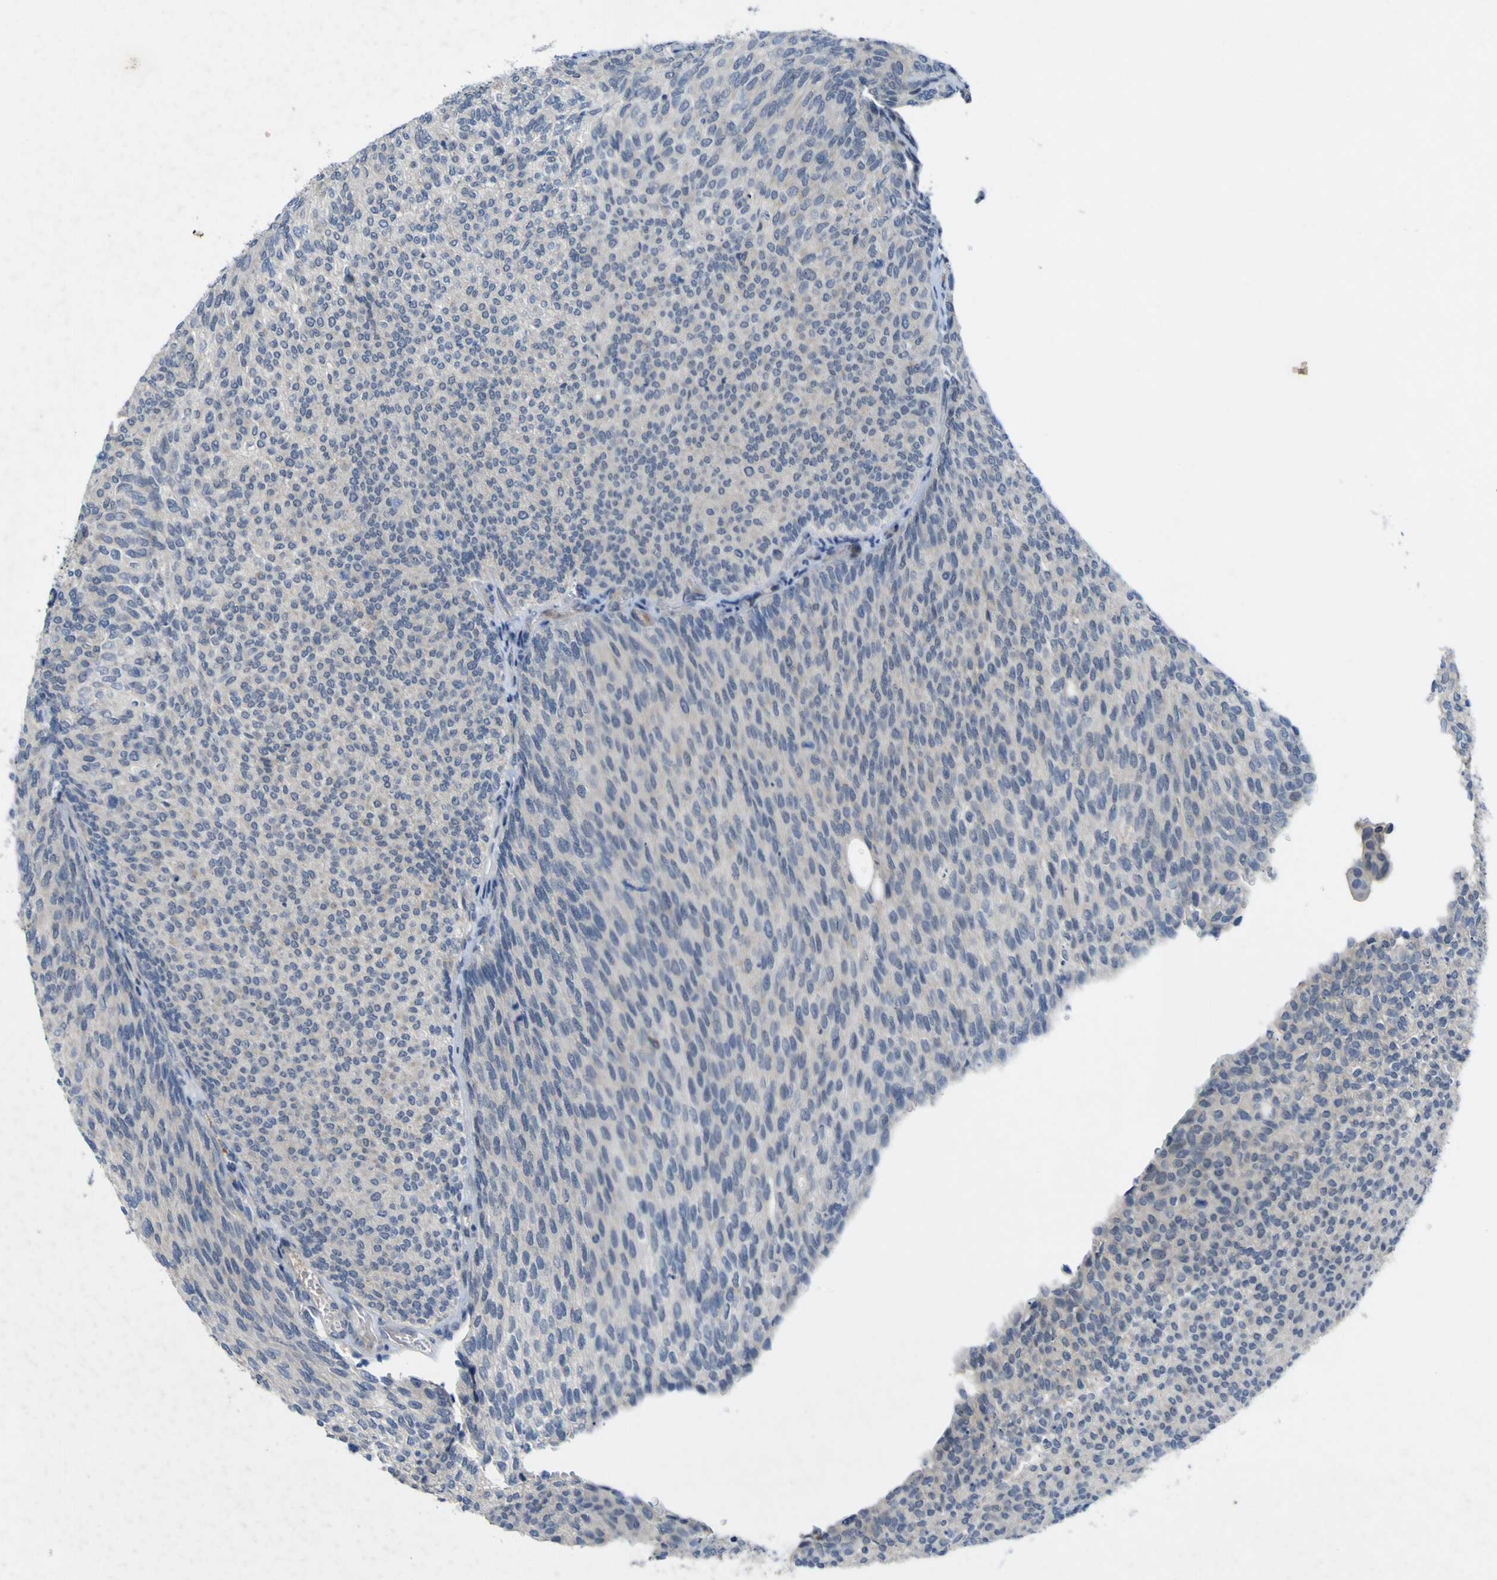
{"staining": {"intensity": "negative", "quantity": "none", "location": "none"}, "tissue": "urothelial cancer", "cell_type": "Tumor cells", "image_type": "cancer", "snomed": [{"axis": "morphology", "description": "Urothelial carcinoma, Low grade"}, {"axis": "topography", "description": "Urinary bladder"}], "caption": "Tumor cells show no significant expression in urothelial cancer.", "gene": "NAV1", "patient": {"sex": "female", "age": 79}}